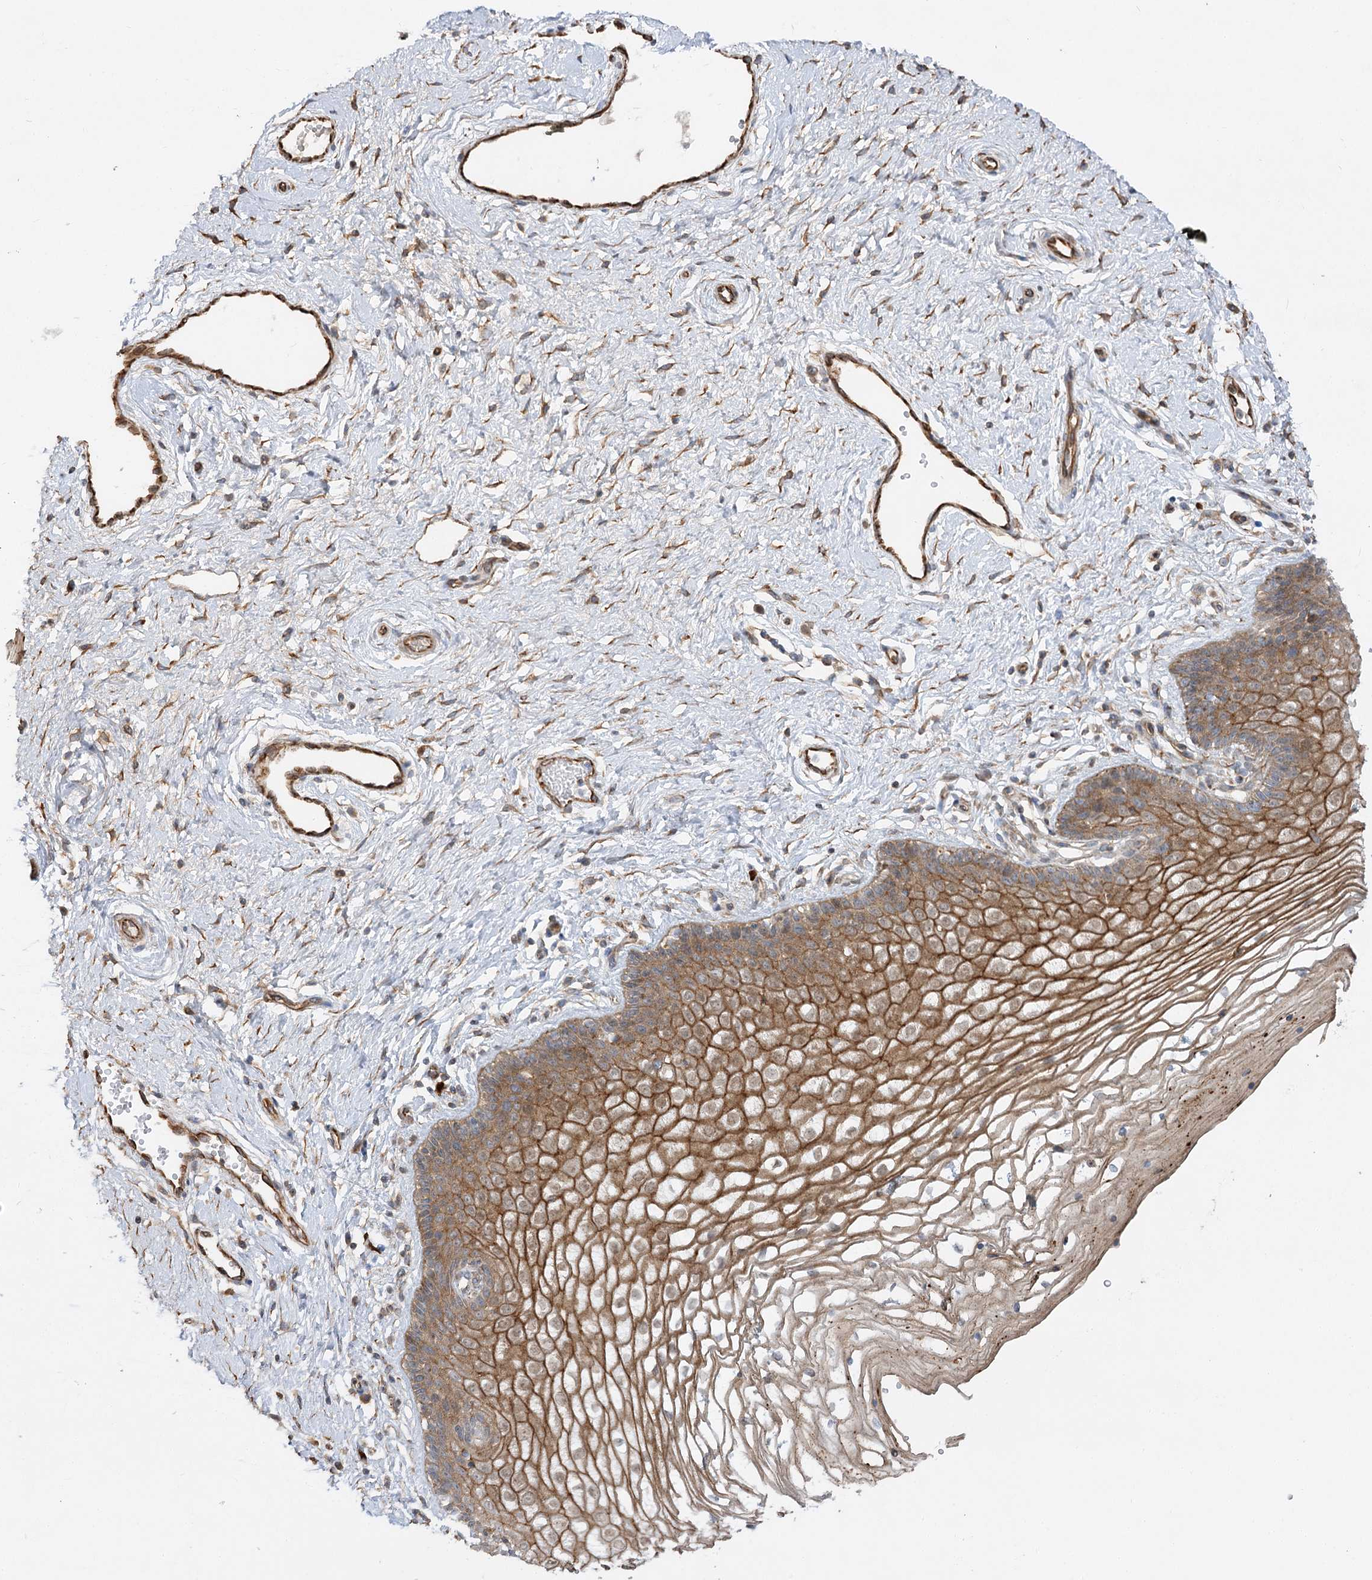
{"staining": {"intensity": "moderate", "quantity": ">75%", "location": "cytoplasmic/membranous"}, "tissue": "vagina", "cell_type": "Squamous epithelial cells", "image_type": "normal", "snomed": [{"axis": "morphology", "description": "Normal tissue, NOS"}, {"axis": "topography", "description": "Vagina"}], "caption": "Approximately >75% of squamous epithelial cells in normal human vagina reveal moderate cytoplasmic/membranous protein positivity as visualized by brown immunohistochemical staining.", "gene": "KIAA0825", "patient": {"sex": "female", "age": 46}}